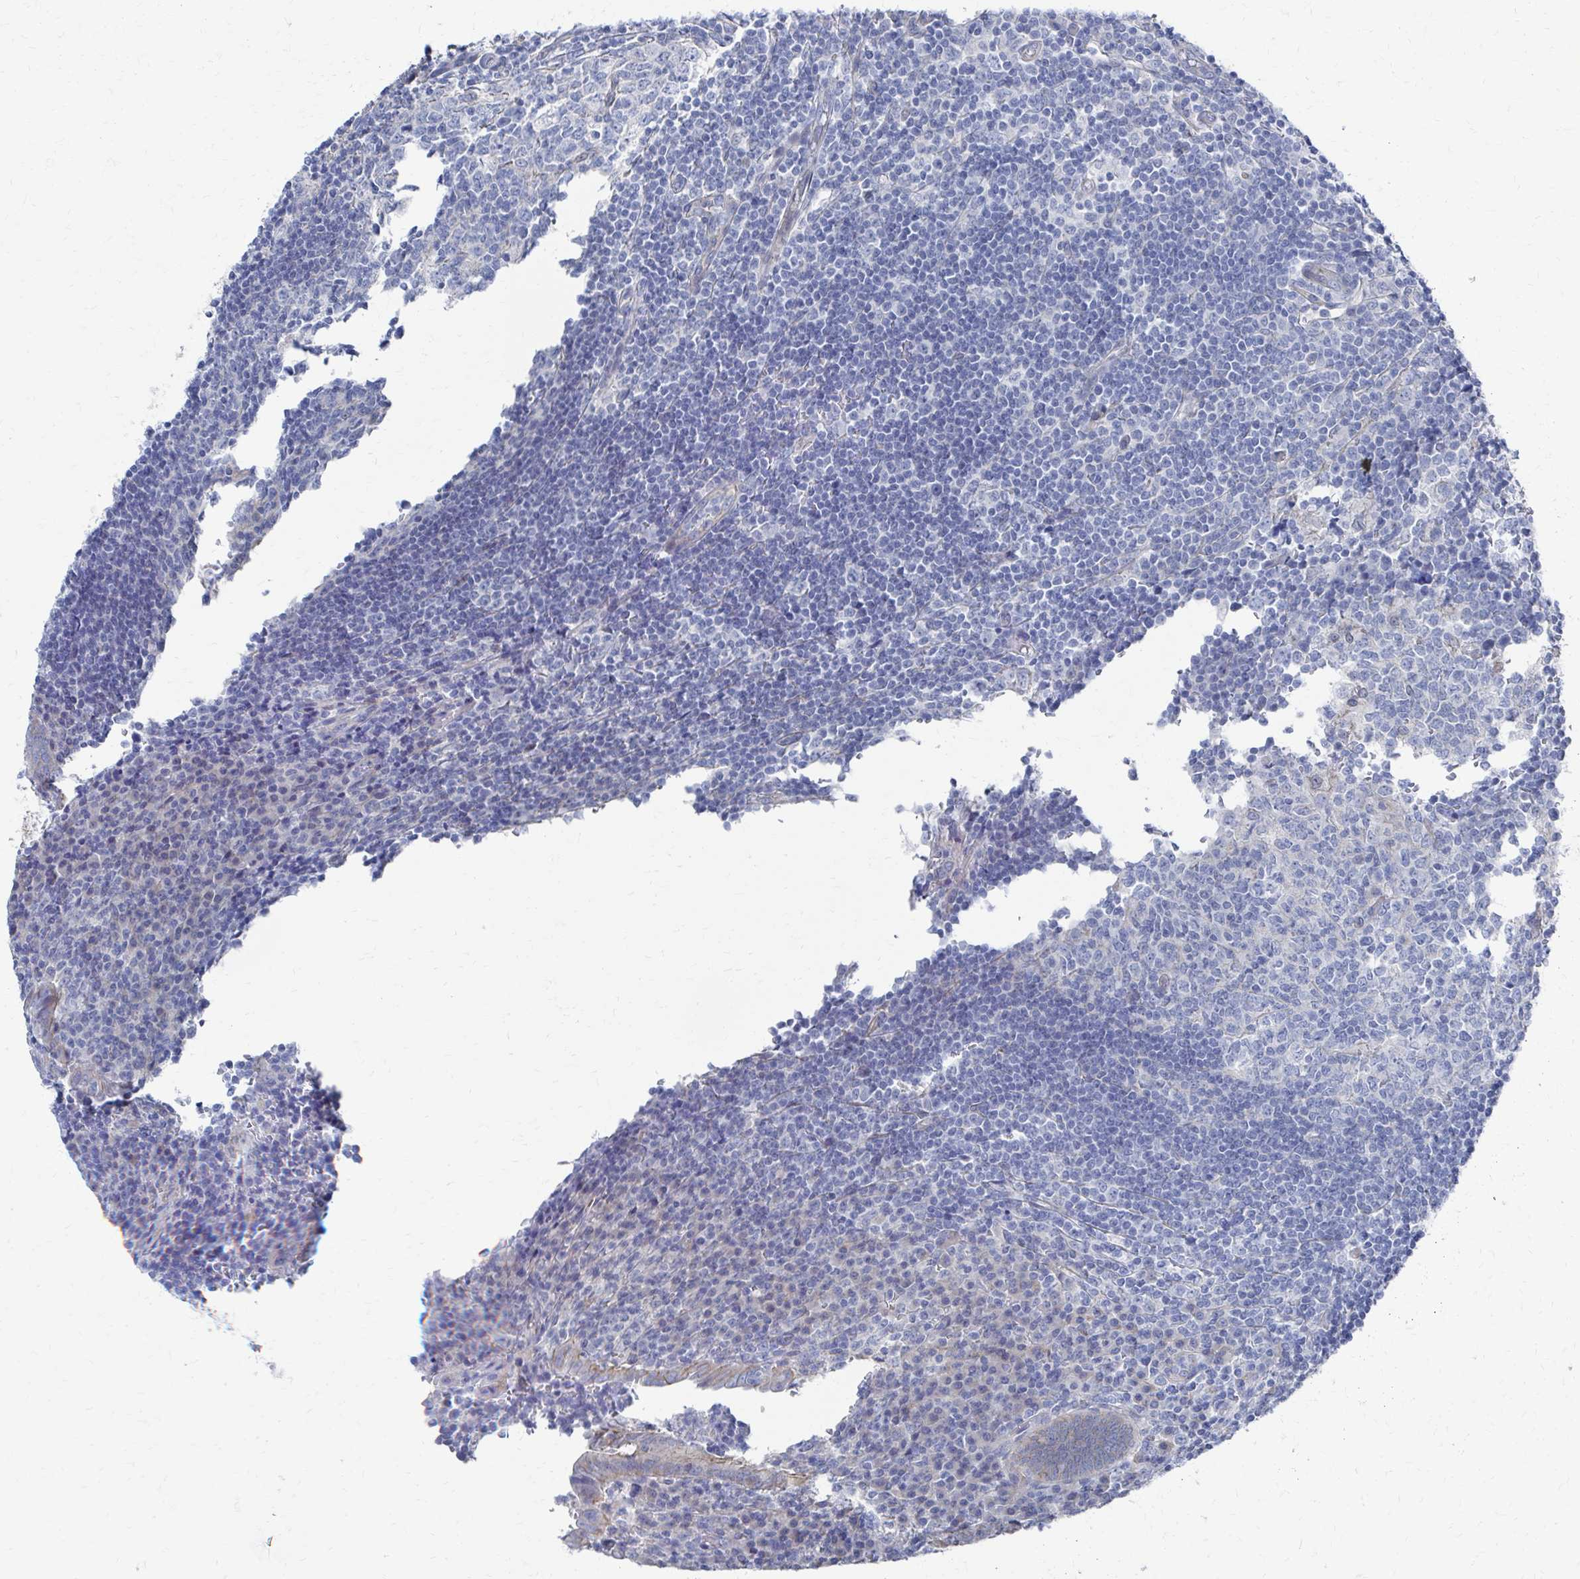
{"staining": {"intensity": "weak", "quantity": "25%-75%", "location": "cytoplasmic/membranous"}, "tissue": "appendix", "cell_type": "Glandular cells", "image_type": "normal", "snomed": [{"axis": "morphology", "description": "Normal tissue, NOS"}, {"axis": "topography", "description": "Appendix"}], "caption": "Protein positivity by immunohistochemistry reveals weak cytoplasmic/membranous staining in about 25%-75% of glandular cells in normal appendix. The protein of interest is shown in brown color, while the nuclei are stained blue.", "gene": "PLEKHG7", "patient": {"sex": "male", "age": 18}}